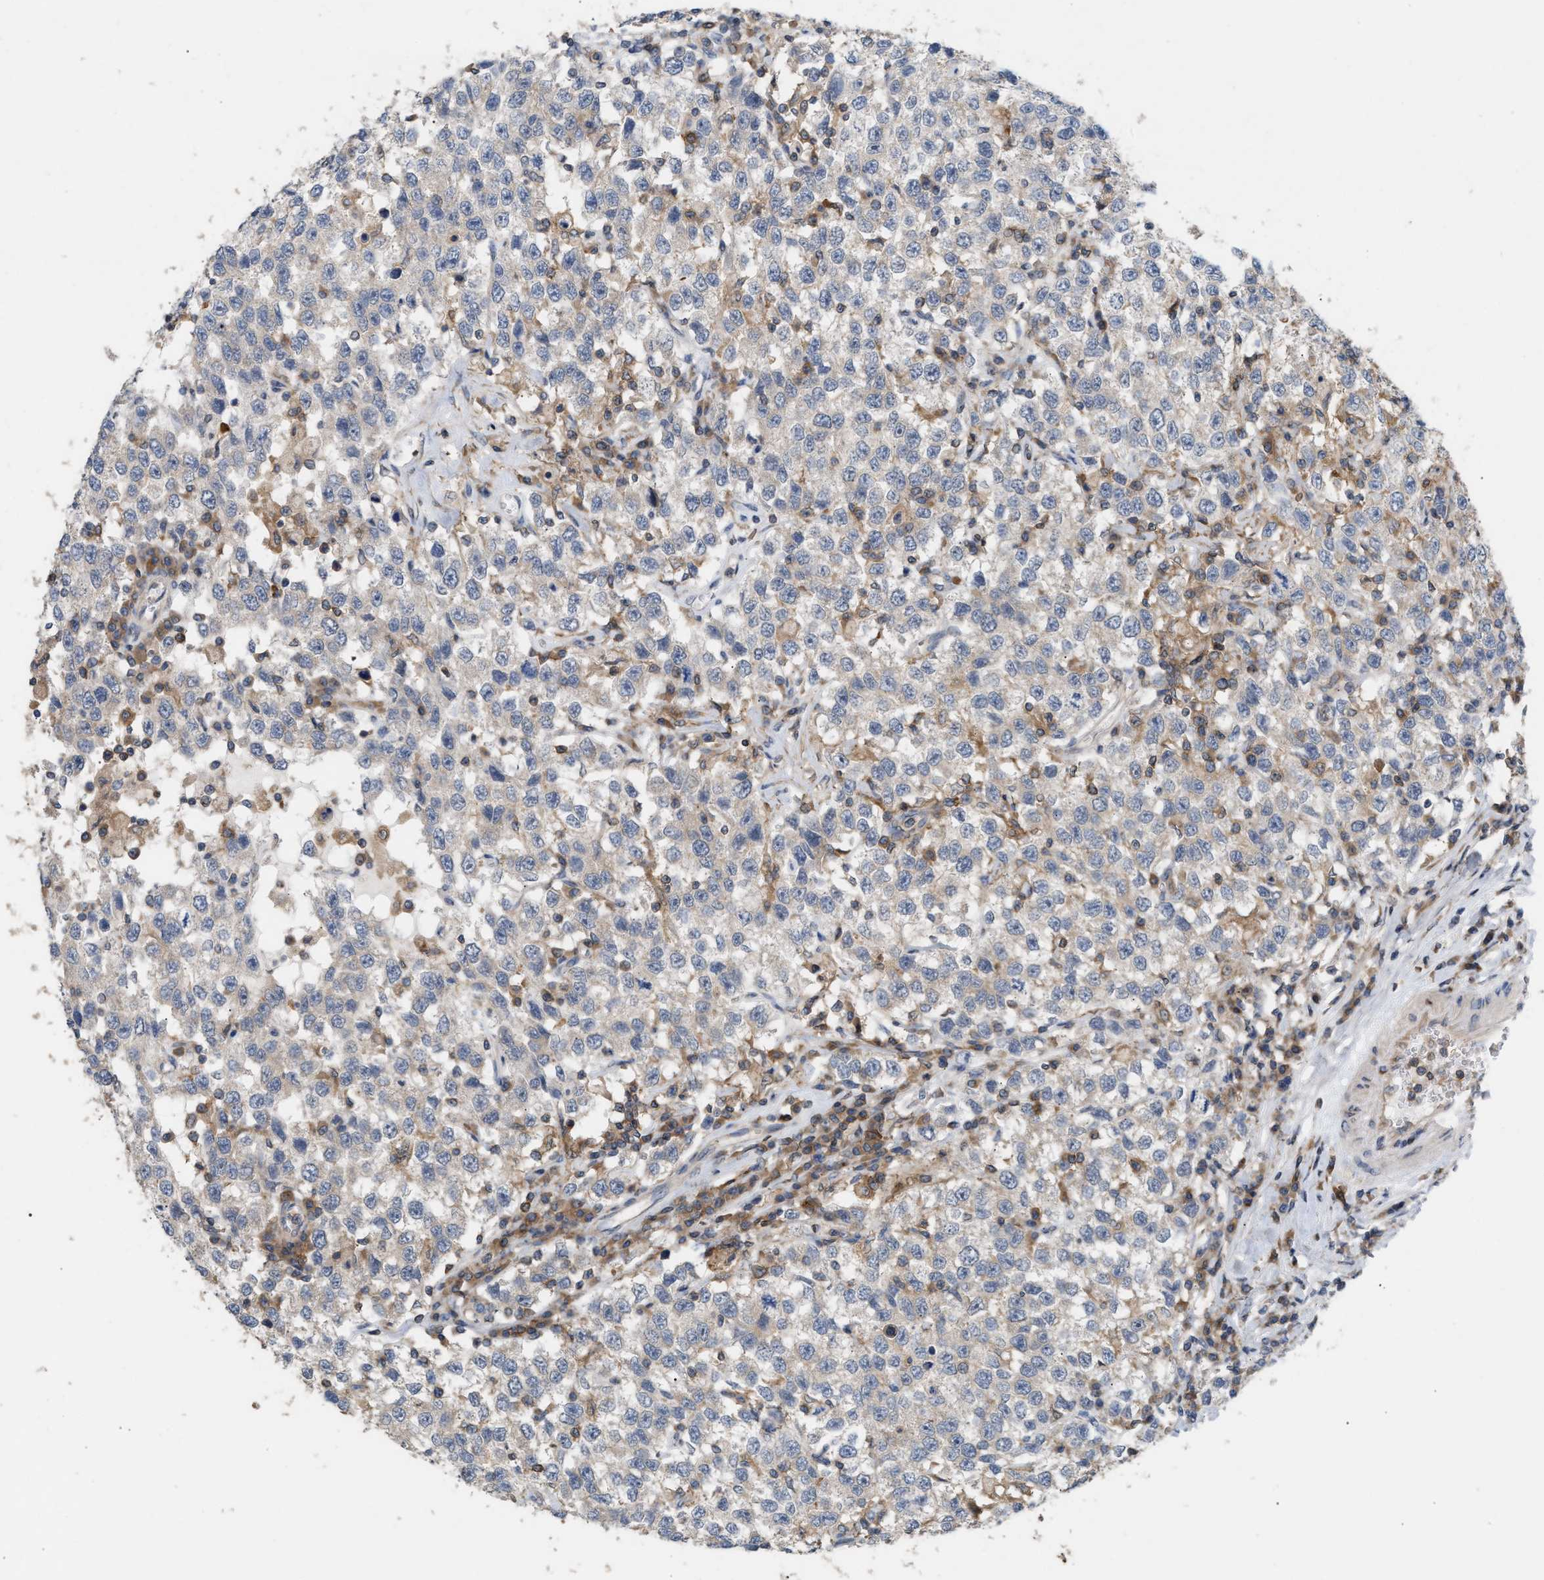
{"staining": {"intensity": "weak", "quantity": "<25%", "location": "cytoplasmic/membranous"}, "tissue": "testis cancer", "cell_type": "Tumor cells", "image_type": "cancer", "snomed": [{"axis": "morphology", "description": "Seminoma, NOS"}, {"axis": "topography", "description": "Testis"}], "caption": "Tumor cells are negative for brown protein staining in testis seminoma.", "gene": "DBNL", "patient": {"sex": "male", "age": 41}}